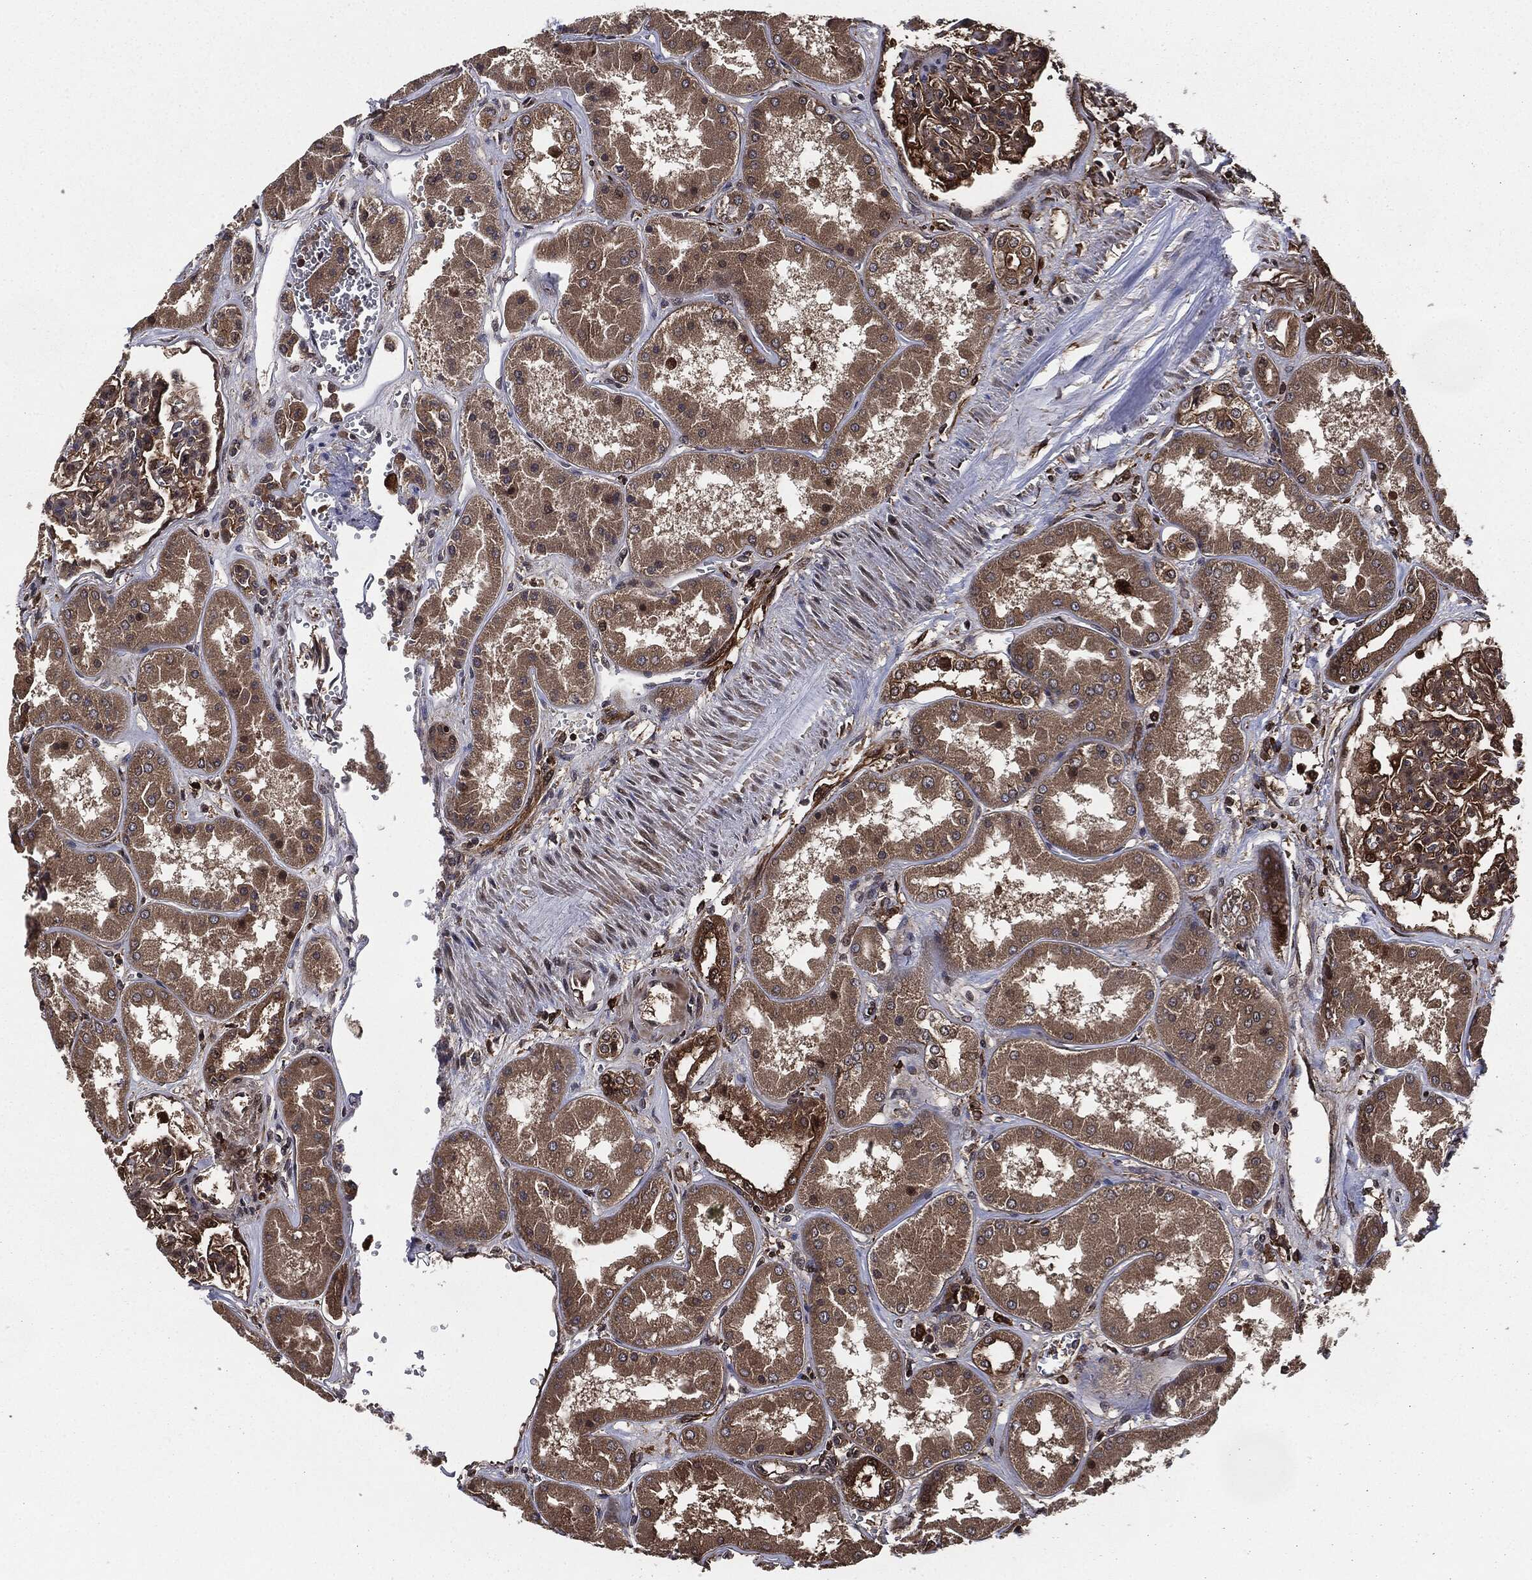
{"staining": {"intensity": "moderate", "quantity": ">75%", "location": "cytoplasmic/membranous"}, "tissue": "kidney", "cell_type": "Cells in glomeruli", "image_type": "normal", "snomed": [{"axis": "morphology", "description": "Normal tissue, NOS"}, {"axis": "topography", "description": "Kidney"}], "caption": "Kidney stained with immunohistochemistry reveals moderate cytoplasmic/membranous positivity in approximately >75% of cells in glomeruli.", "gene": "RAP1GDS1", "patient": {"sex": "female", "age": 56}}